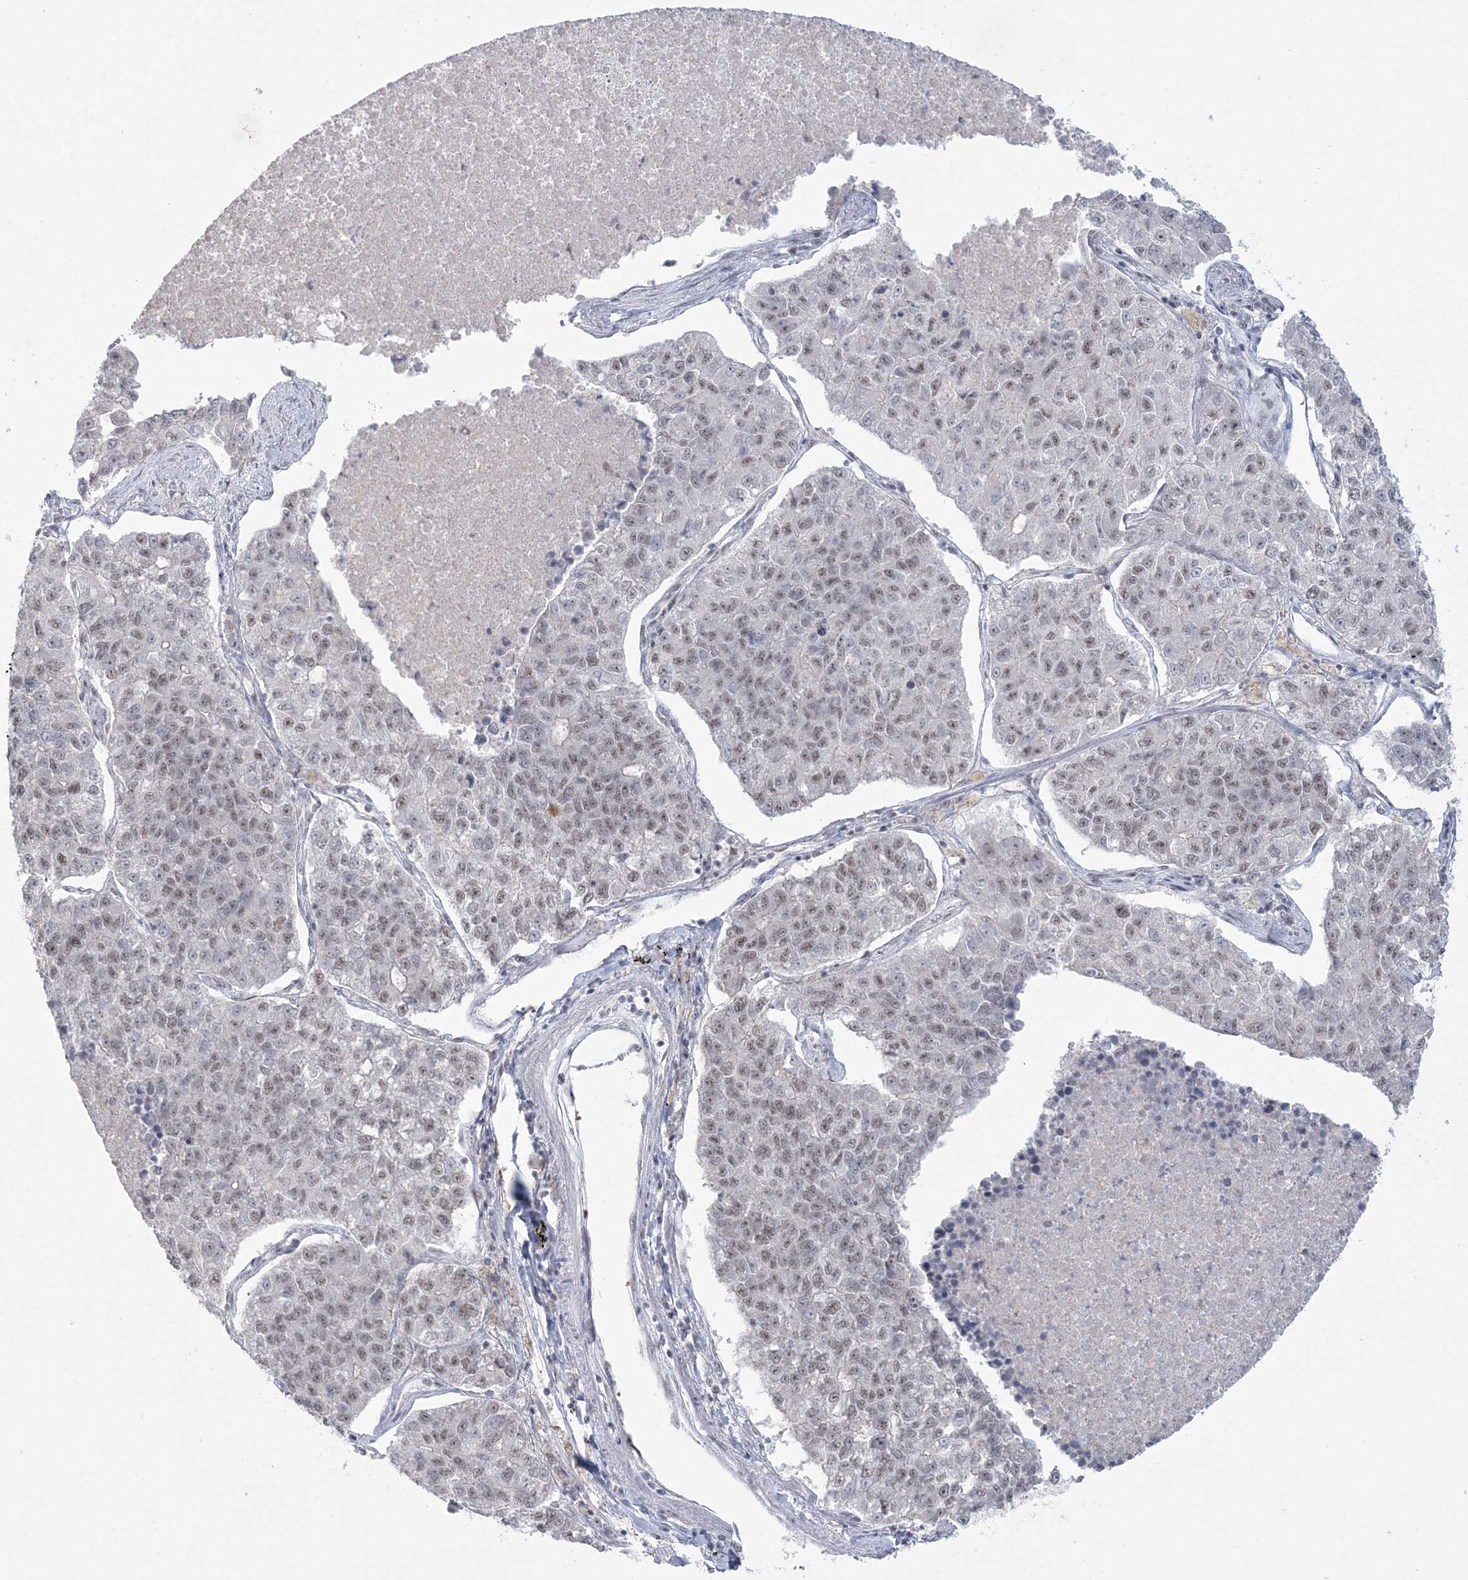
{"staining": {"intensity": "weak", "quantity": "25%-75%", "location": "nuclear"}, "tissue": "lung cancer", "cell_type": "Tumor cells", "image_type": "cancer", "snomed": [{"axis": "morphology", "description": "Adenocarcinoma, NOS"}, {"axis": "topography", "description": "Lung"}], "caption": "Human adenocarcinoma (lung) stained with a protein marker demonstrates weak staining in tumor cells.", "gene": "KDM6B", "patient": {"sex": "male", "age": 49}}